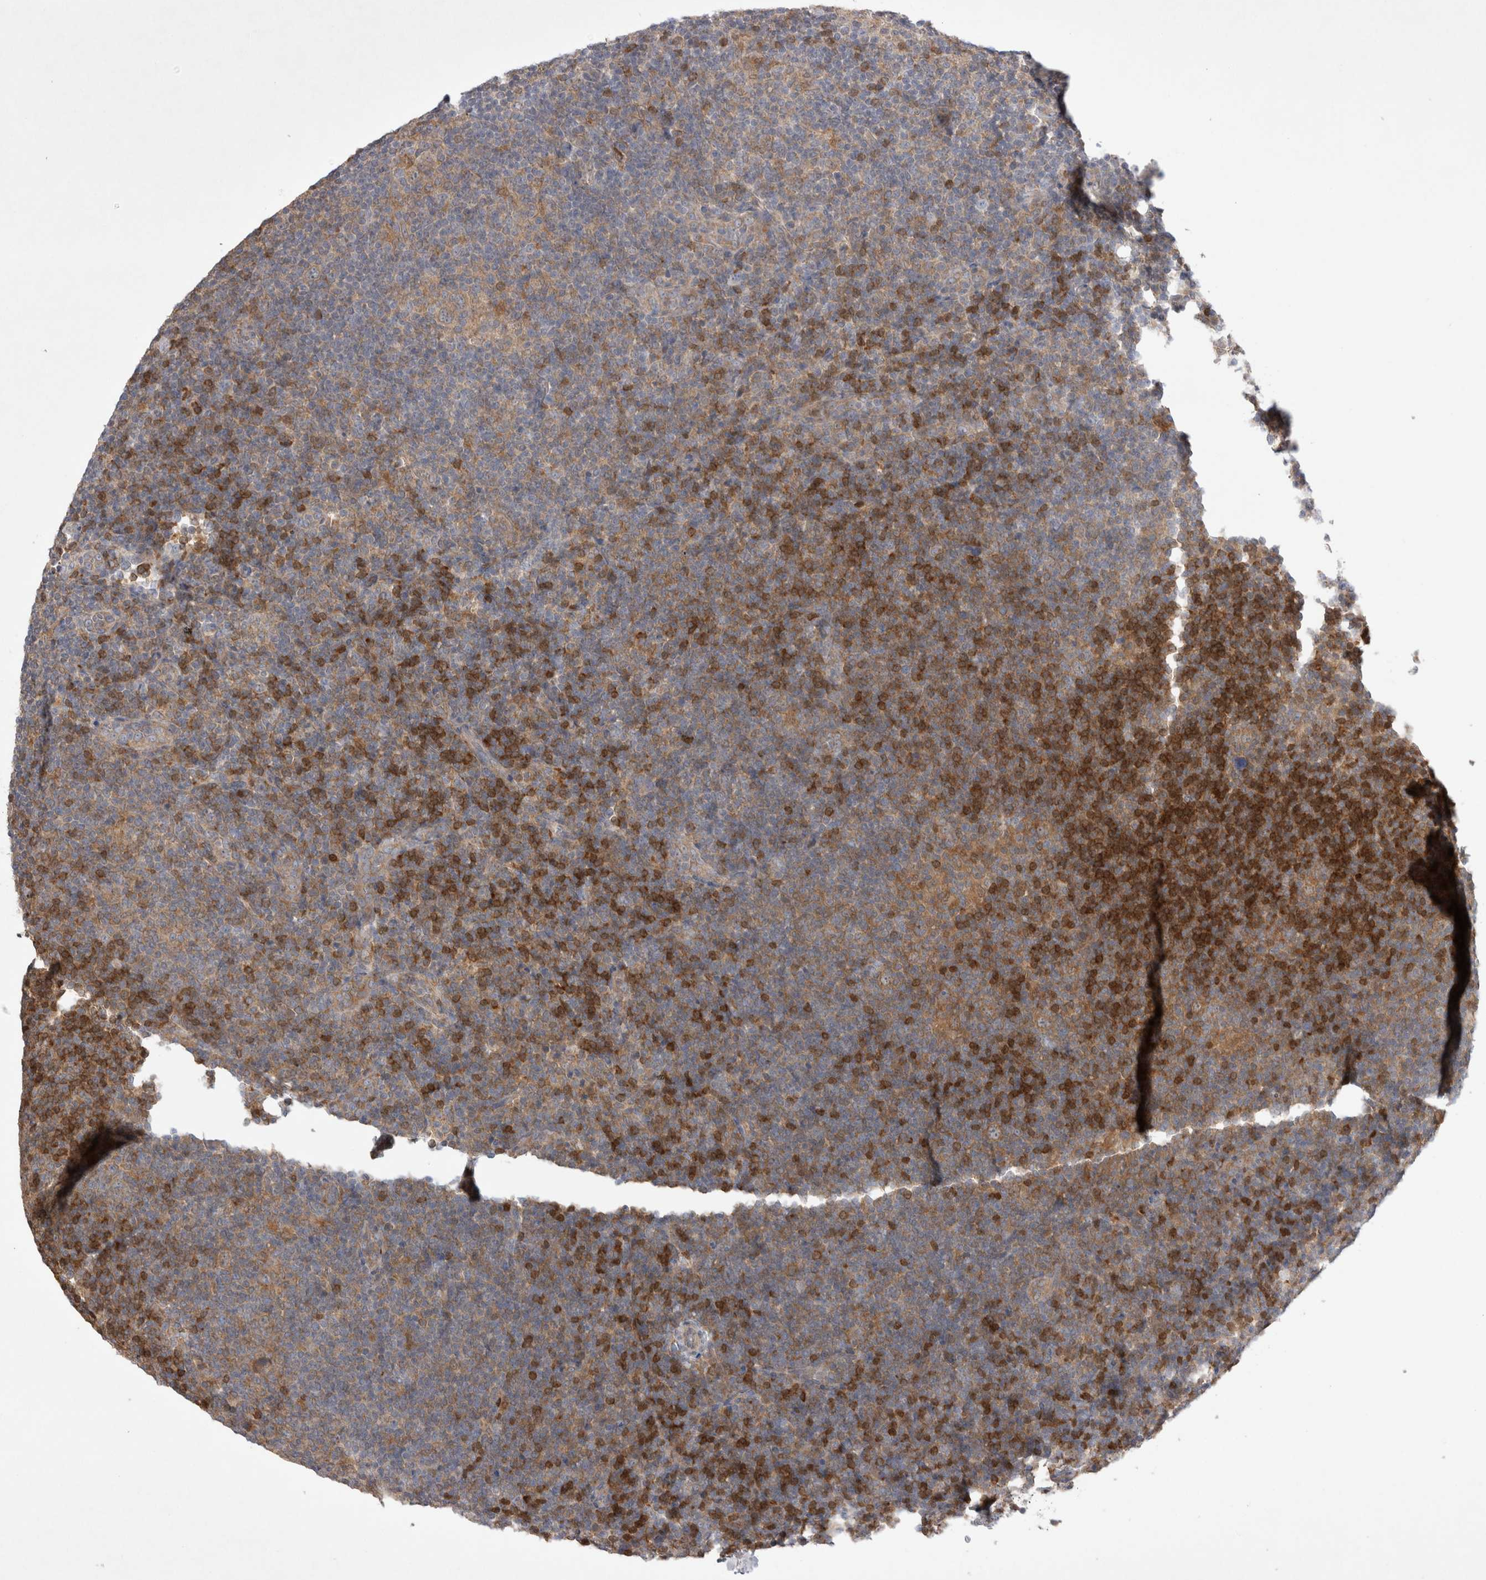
{"staining": {"intensity": "negative", "quantity": "none", "location": "none"}, "tissue": "lymphoma", "cell_type": "Tumor cells", "image_type": "cancer", "snomed": [{"axis": "morphology", "description": "Hodgkin's disease, NOS"}, {"axis": "topography", "description": "Lymph node"}], "caption": "DAB immunohistochemical staining of human Hodgkin's disease reveals no significant positivity in tumor cells.", "gene": "SRD5A3", "patient": {"sex": "female", "age": 57}}